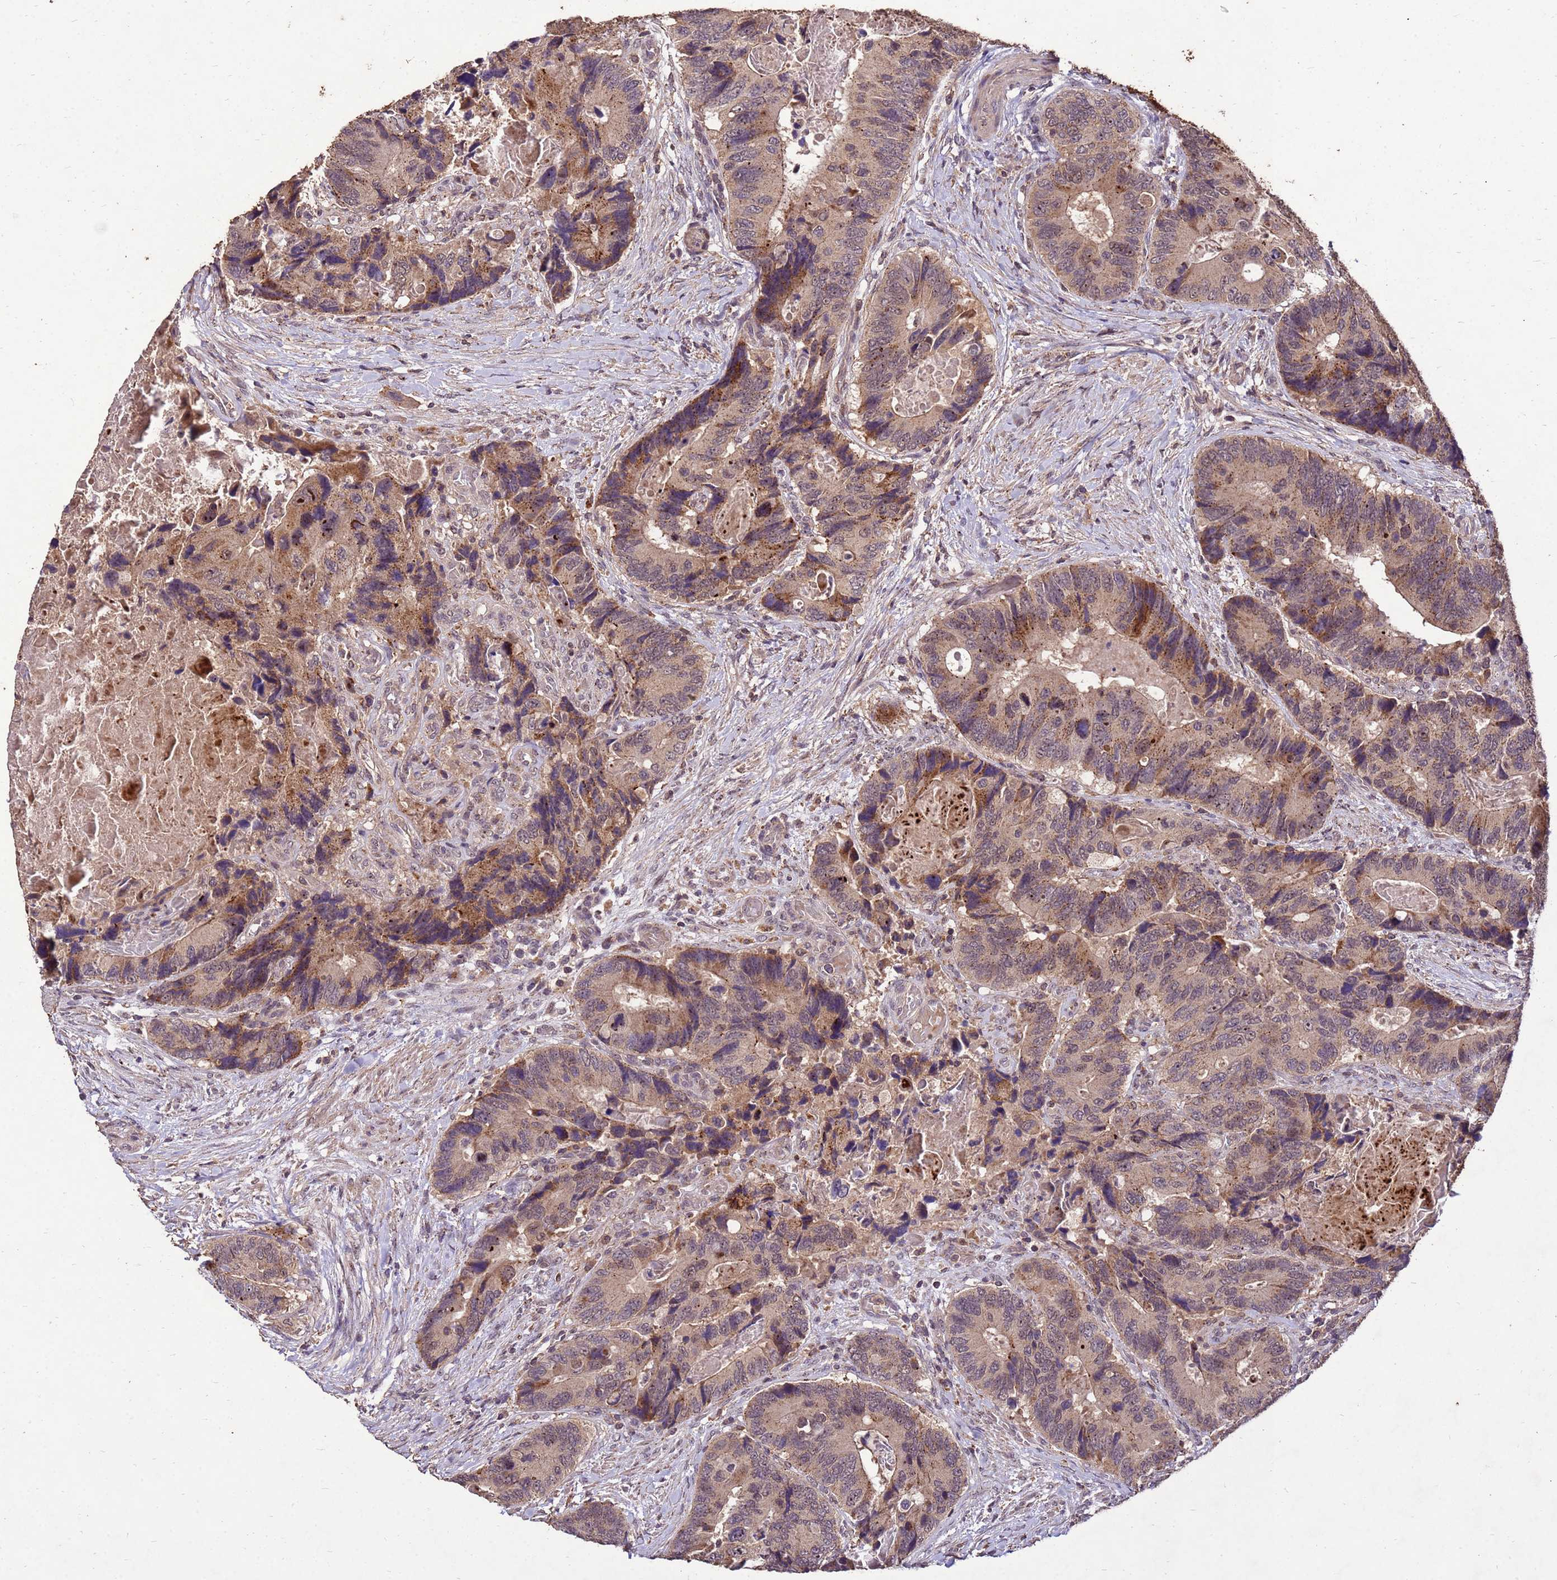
{"staining": {"intensity": "moderate", "quantity": "25%-75%", "location": "cytoplasmic/membranous,nuclear"}, "tissue": "colorectal cancer", "cell_type": "Tumor cells", "image_type": "cancer", "snomed": [{"axis": "morphology", "description": "Adenocarcinoma, NOS"}, {"axis": "topography", "description": "Colon"}], "caption": "Brown immunohistochemical staining in colorectal cancer (adenocarcinoma) exhibits moderate cytoplasmic/membranous and nuclear staining in about 25%-75% of tumor cells.", "gene": "TOR4A", "patient": {"sex": "male", "age": 84}}